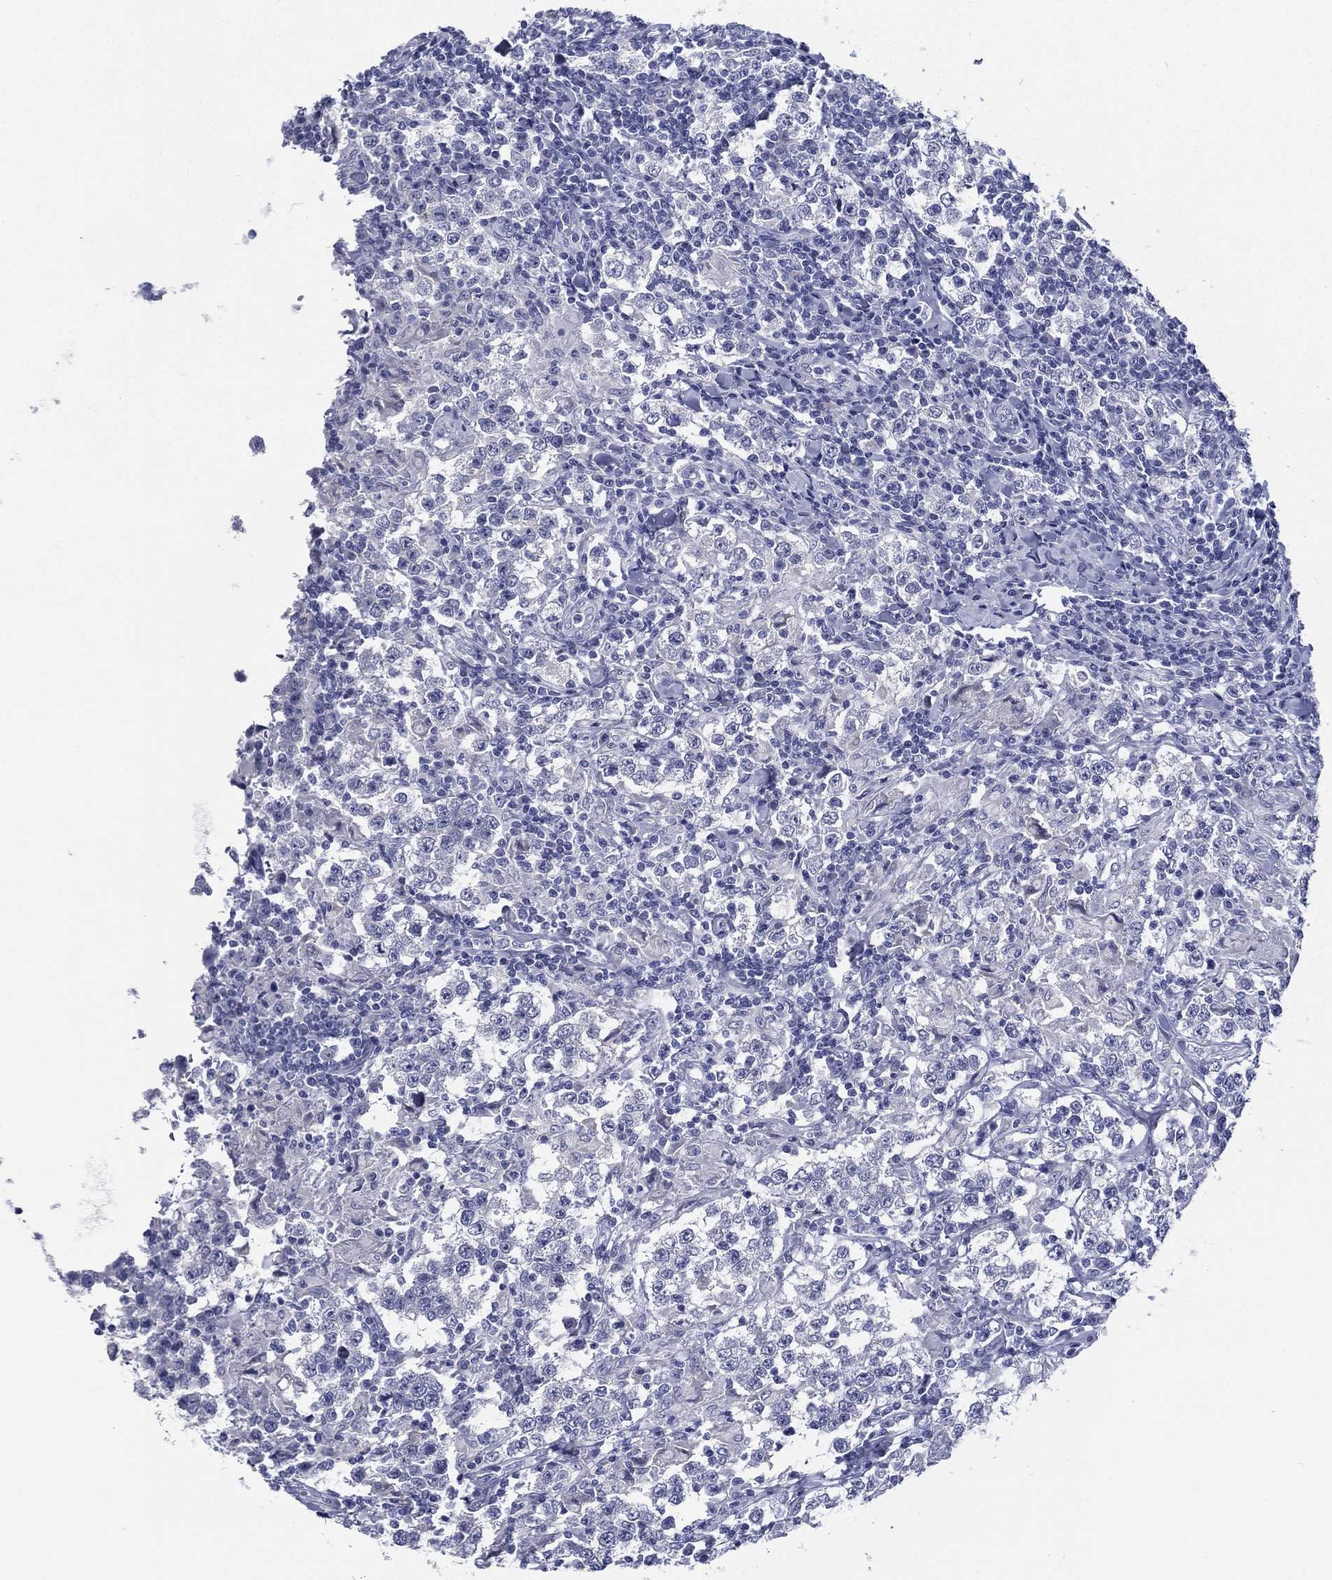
{"staining": {"intensity": "negative", "quantity": "none", "location": "none"}, "tissue": "testis cancer", "cell_type": "Tumor cells", "image_type": "cancer", "snomed": [{"axis": "morphology", "description": "Seminoma, NOS"}, {"axis": "morphology", "description": "Carcinoma, Embryonal, NOS"}, {"axis": "topography", "description": "Testis"}], "caption": "Immunohistochemistry (IHC) histopathology image of neoplastic tissue: human testis embryonal carcinoma stained with DAB (3,3'-diaminobenzidine) reveals no significant protein expression in tumor cells.", "gene": "RSPH4A", "patient": {"sex": "male", "age": 41}}